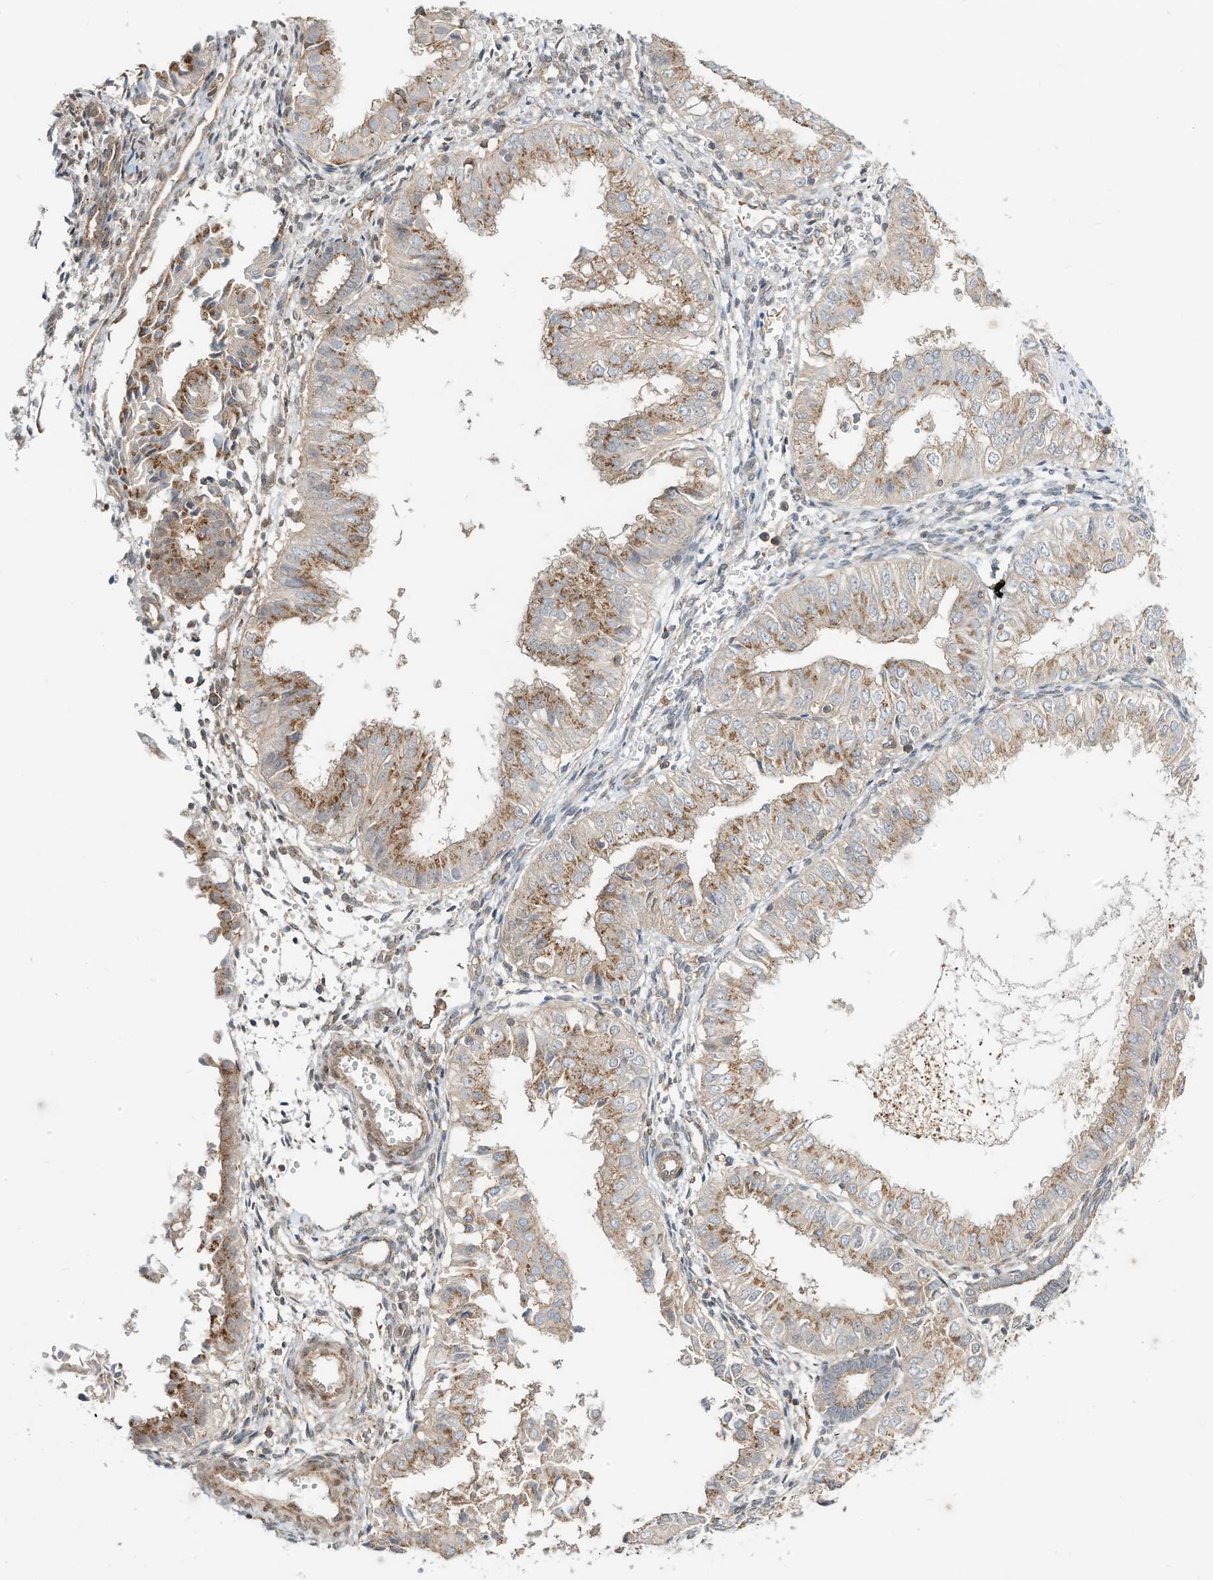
{"staining": {"intensity": "moderate", "quantity": ">75%", "location": "cytoplasmic/membranous"}, "tissue": "endometrial cancer", "cell_type": "Tumor cells", "image_type": "cancer", "snomed": [{"axis": "morphology", "description": "Normal tissue, NOS"}, {"axis": "morphology", "description": "Adenocarcinoma, NOS"}, {"axis": "topography", "description": "Endometrium"}], "caption": "The image shows staining of endometrial cancer (adenocarcinoma), revealing moderate cytoplasmic/membranous protein expression (brown color) within tumor cells. (Brightfield microscopy of DAB IHC at high magnification).", "gene": "CUX1", "patient": {"sex": "female", "age": 53}}